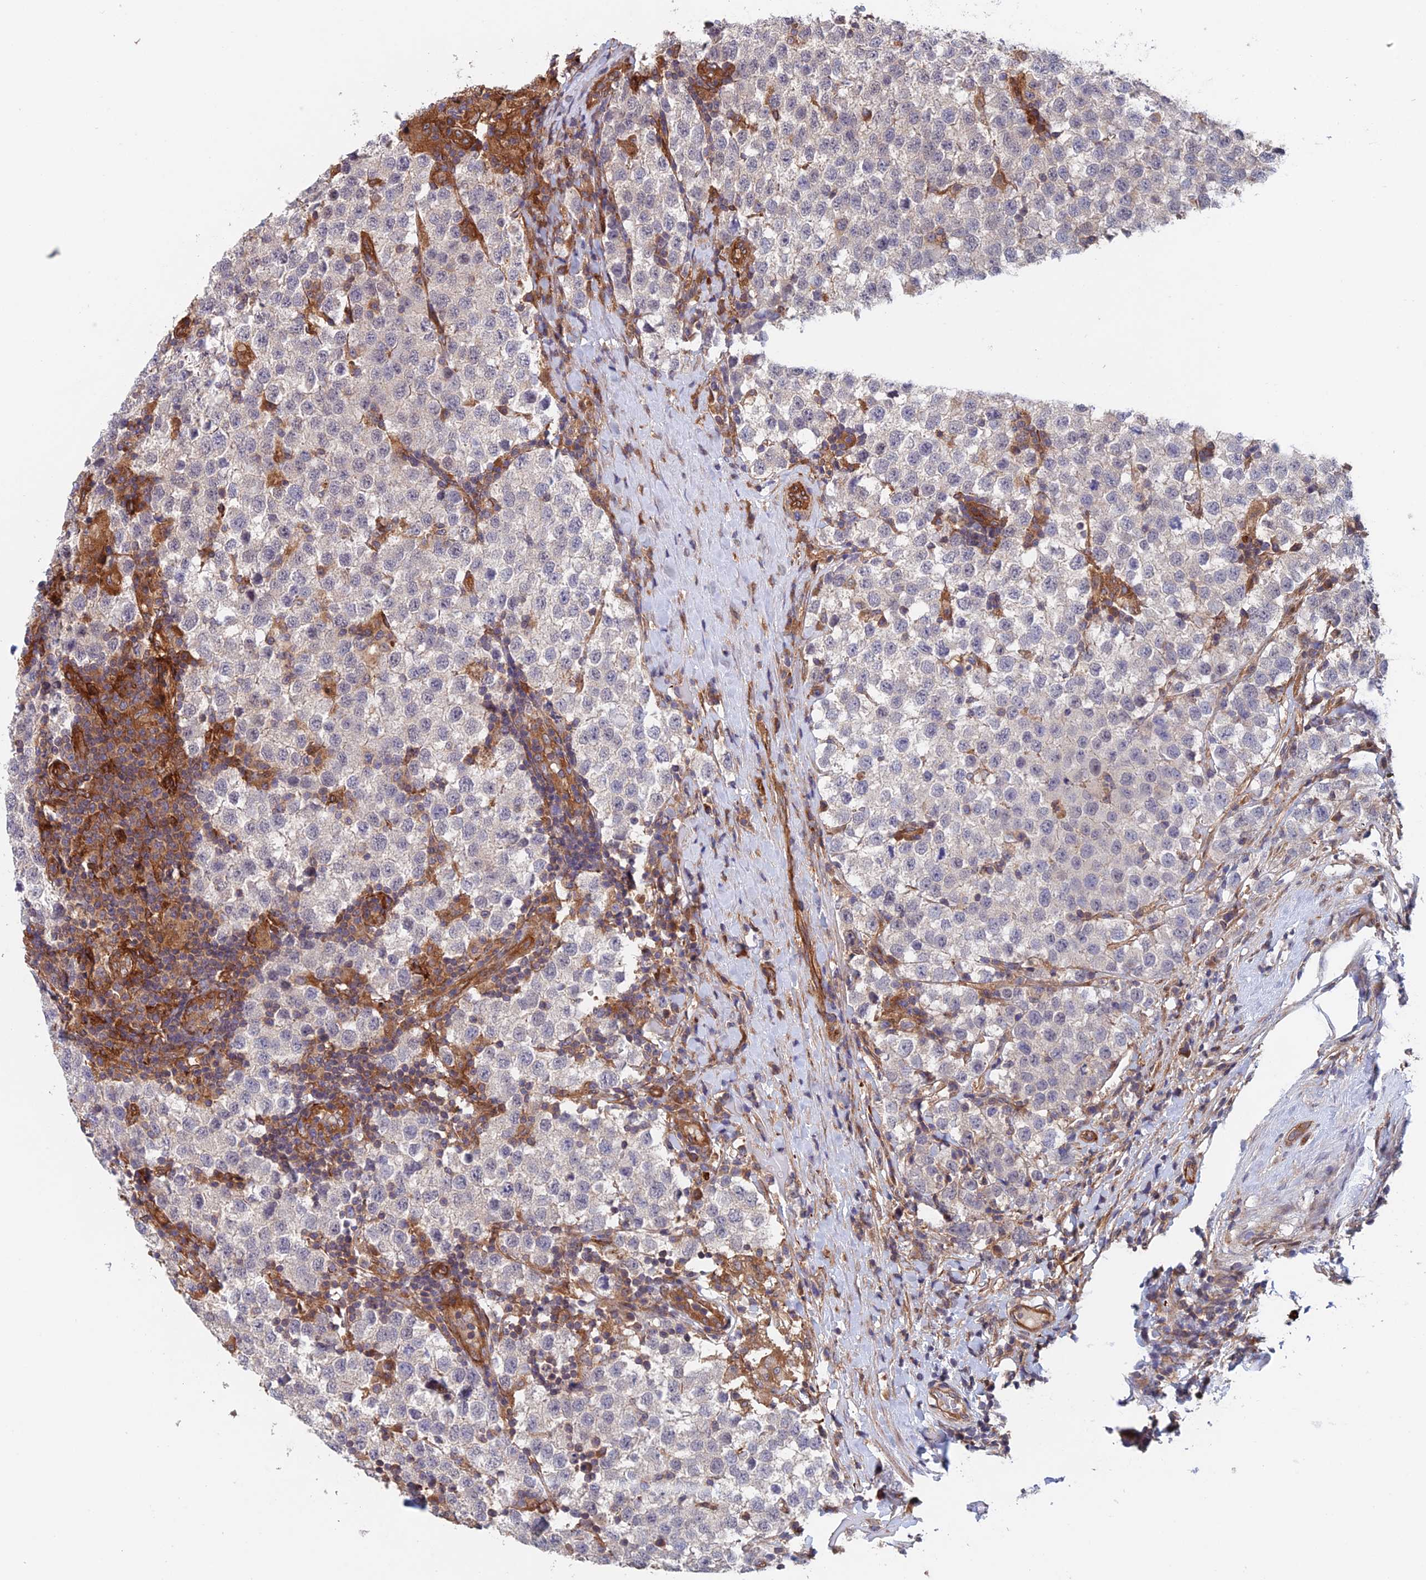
{"staining": {"intensity": "negative", "quantity": "none", "location": "none"}, "tissue": "testis cancer", "cell_type": "Tumor cells", "image_type": "cancer", "snomed": [{"axis": "morphology", "description": "Seminoma, NOS"}, {"axis": "topography", "description": "Testis"}], "caption": "DAB (3,3'-diaminobenzidine) immunohistochemical staining of human testis cancer shows no significant expression in tumor cells.", "gene": "NUDT16L1", "patient": {"sex": "male", "age": 34}}